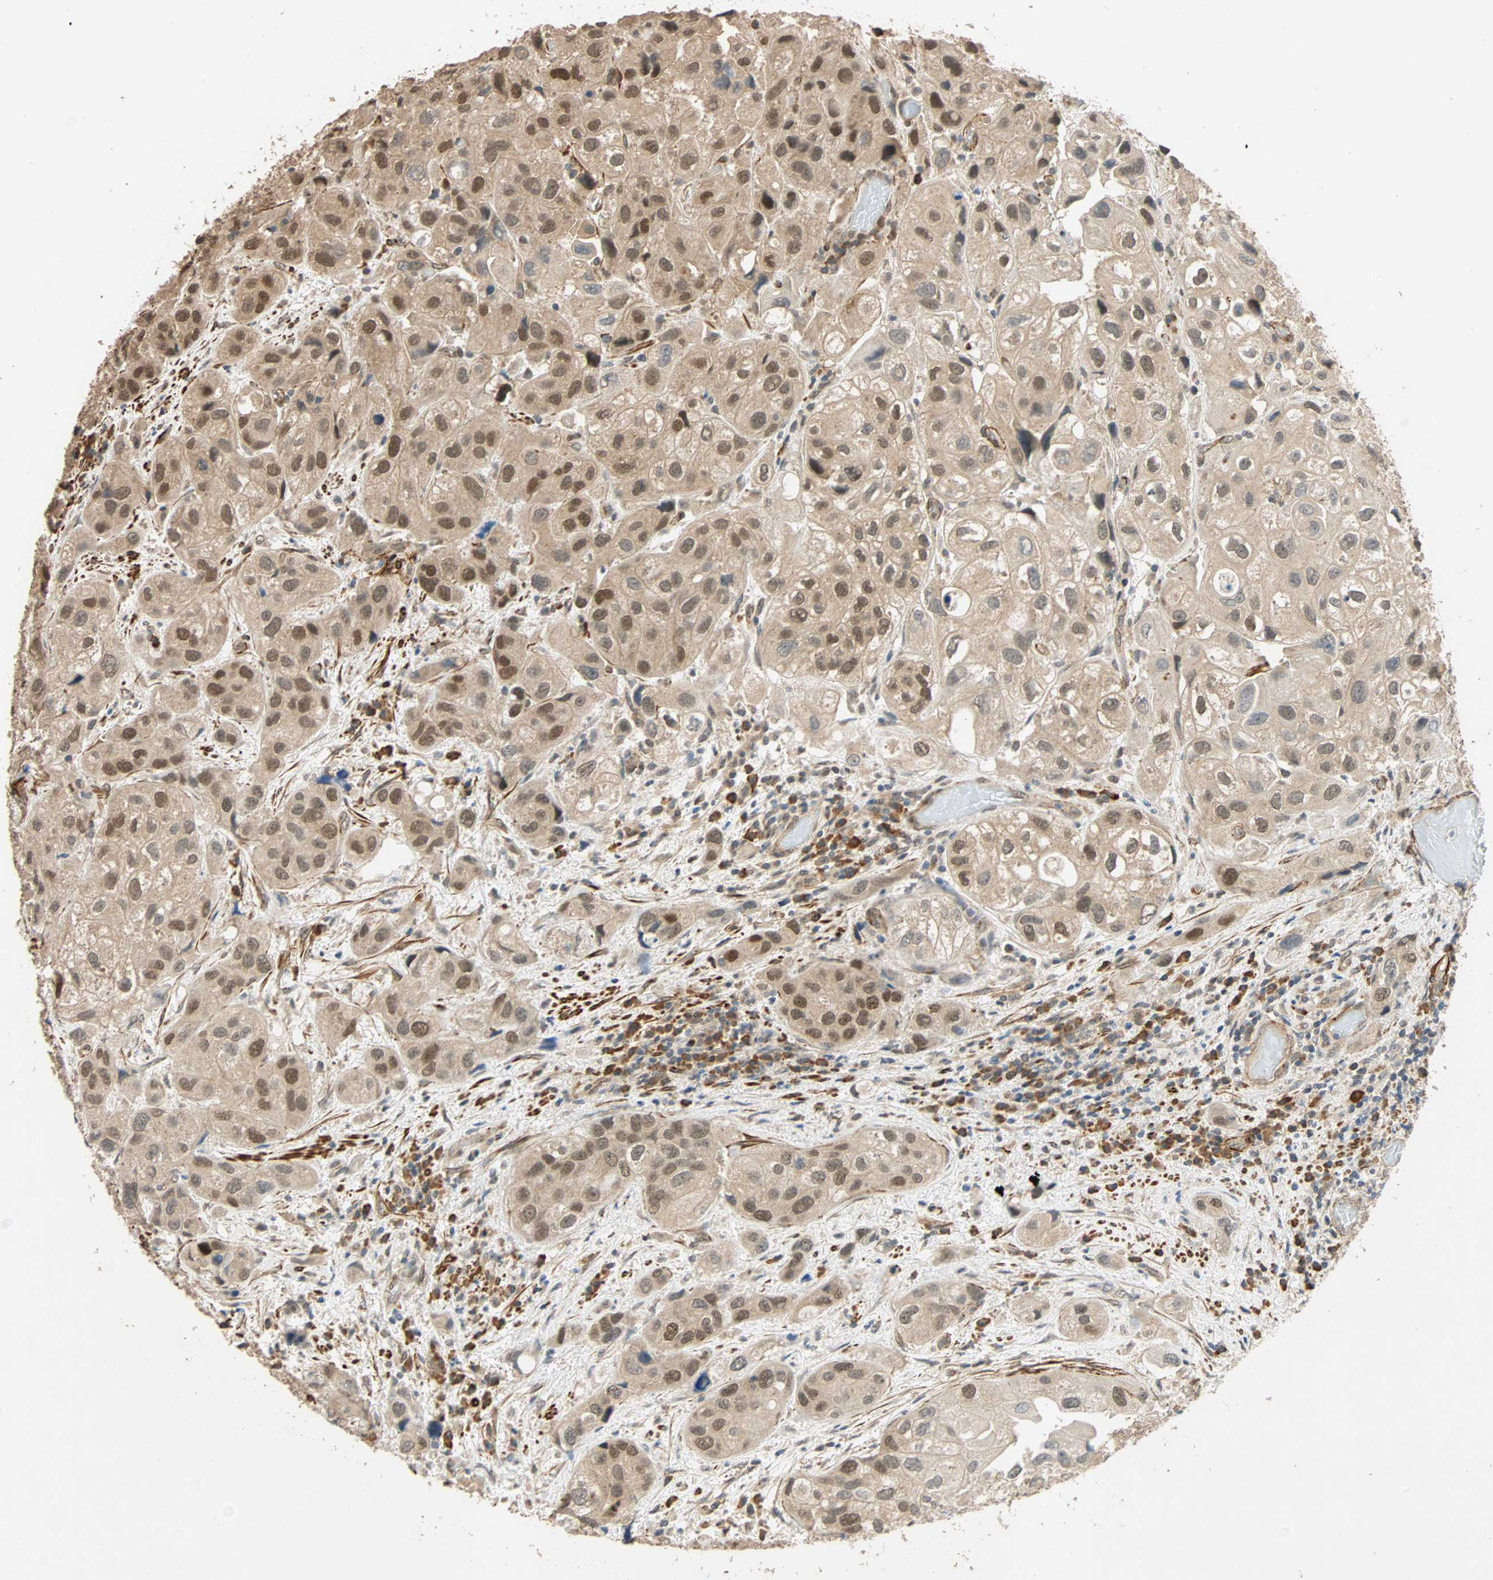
{"staining": {"intensity": "moderate", "quantity": "25%-75%", "location": "nuclear"}, "tissue": "urothelial cancer", "cell_type": "Tumor cells", "image_type": "cancer", "snomed": [{"axis": "morphology", "description": "Urothelial carcinoma, High grade"}, {"axis": "topography", "description": "Urinary bladder"}], "caption": "Immunohistochemical staining of urothelial carcinoma (high-grade) shows moderate nuclear protein expression in about 25%-75% of tumor cells.", "gene": "QSER1", "patient": {"sex": "female", "age": 64}}